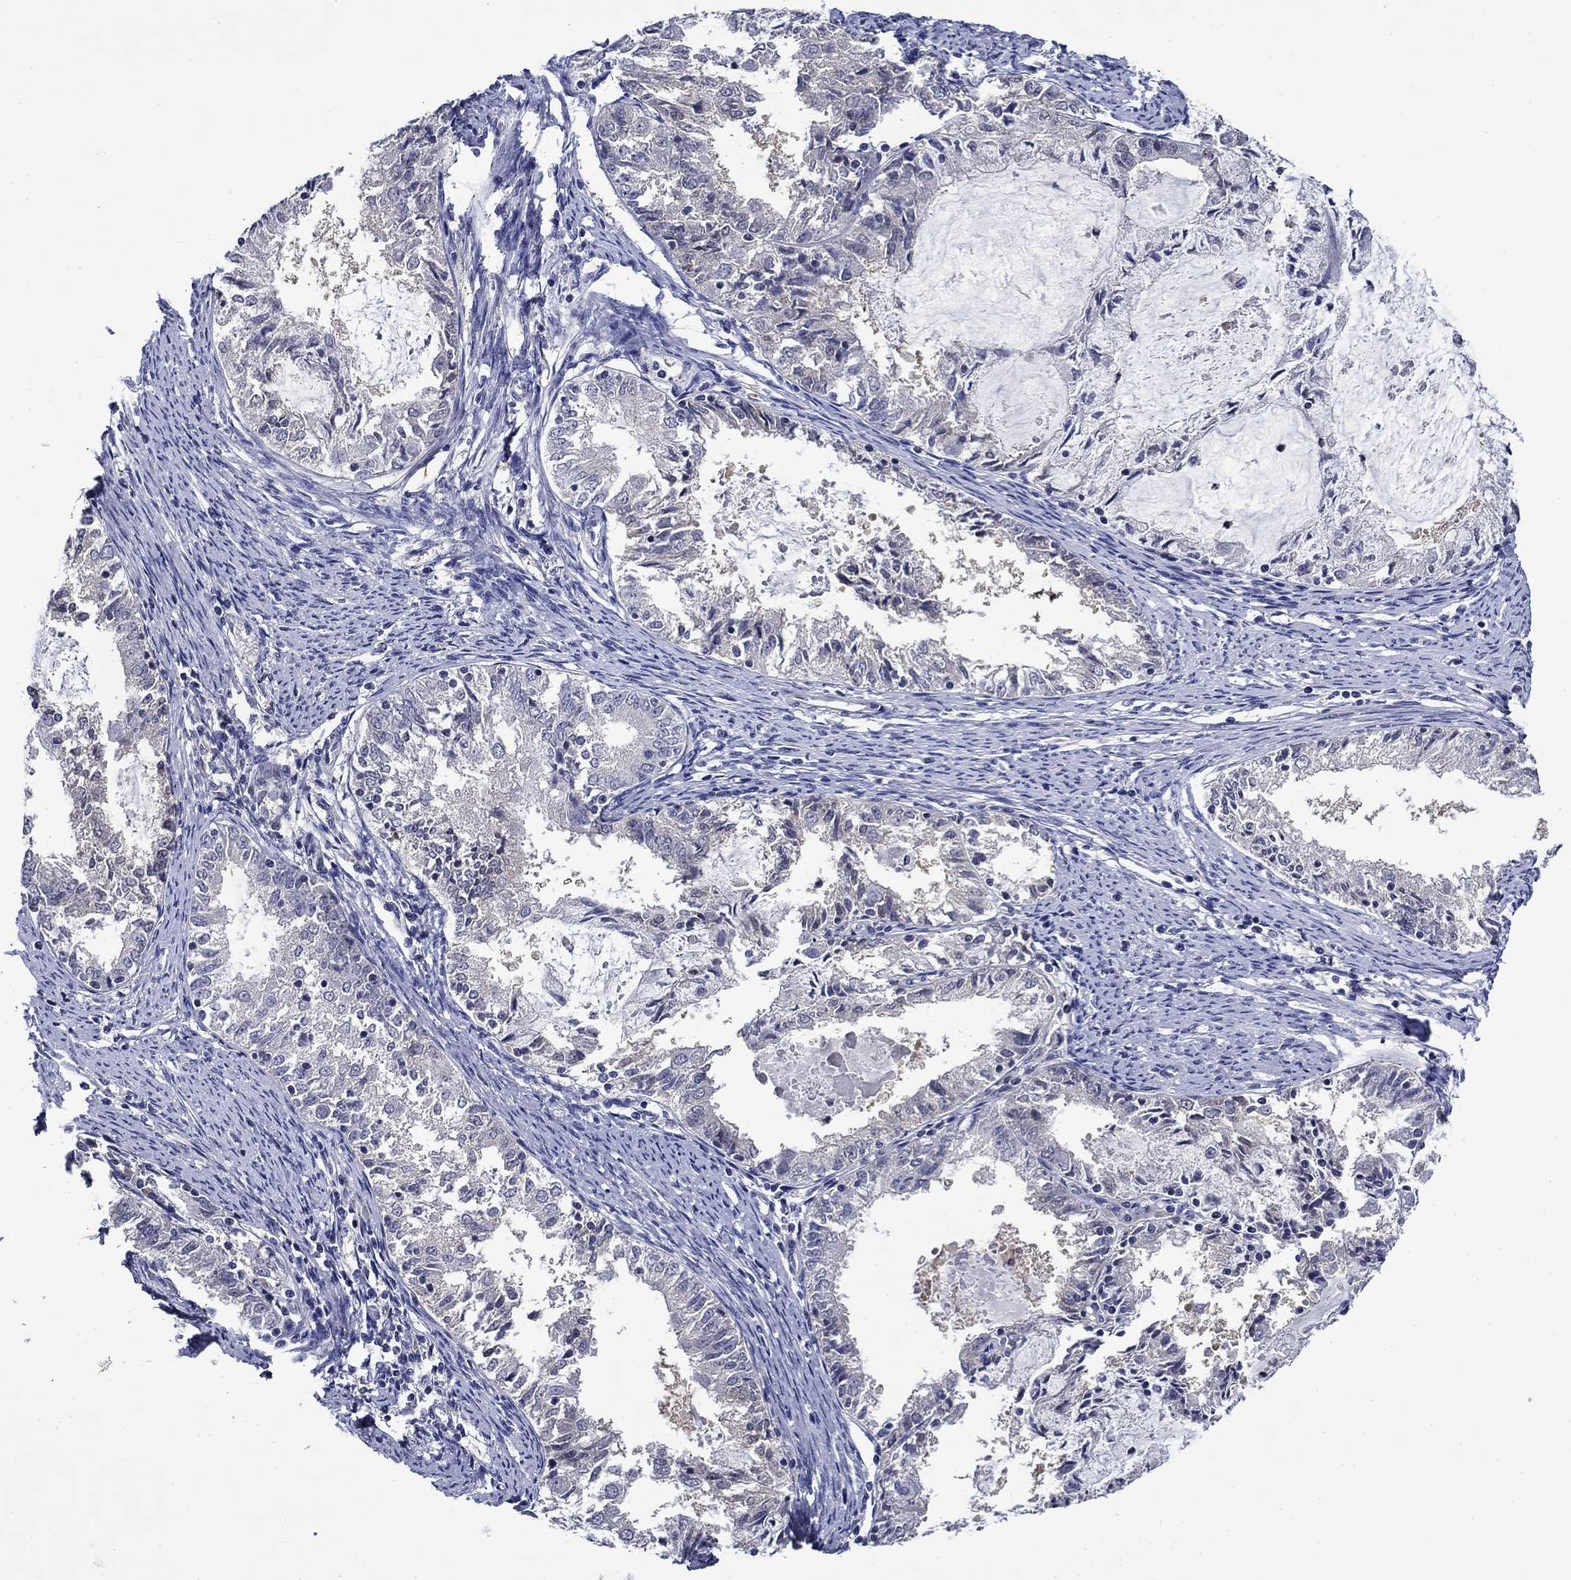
{"staining": {"intensity": "negative", "quantity": "none", "location": "none"}, "tissue": "endometrial cancer", "cell_type": "Tumor cells", "image_type": "cancer", "snomed": [{"axis": "morphology", "description": "Adenocarcinoma, NOS"}, {"axis": "topography", "description": "Endometrium"}], "caption": "The histopathology image displays no significant staining in tumor cells of endometrial cancer (adenocarcinoma).", "gene": "DDTL", "patient": {"sex": "female", "age": 57}}